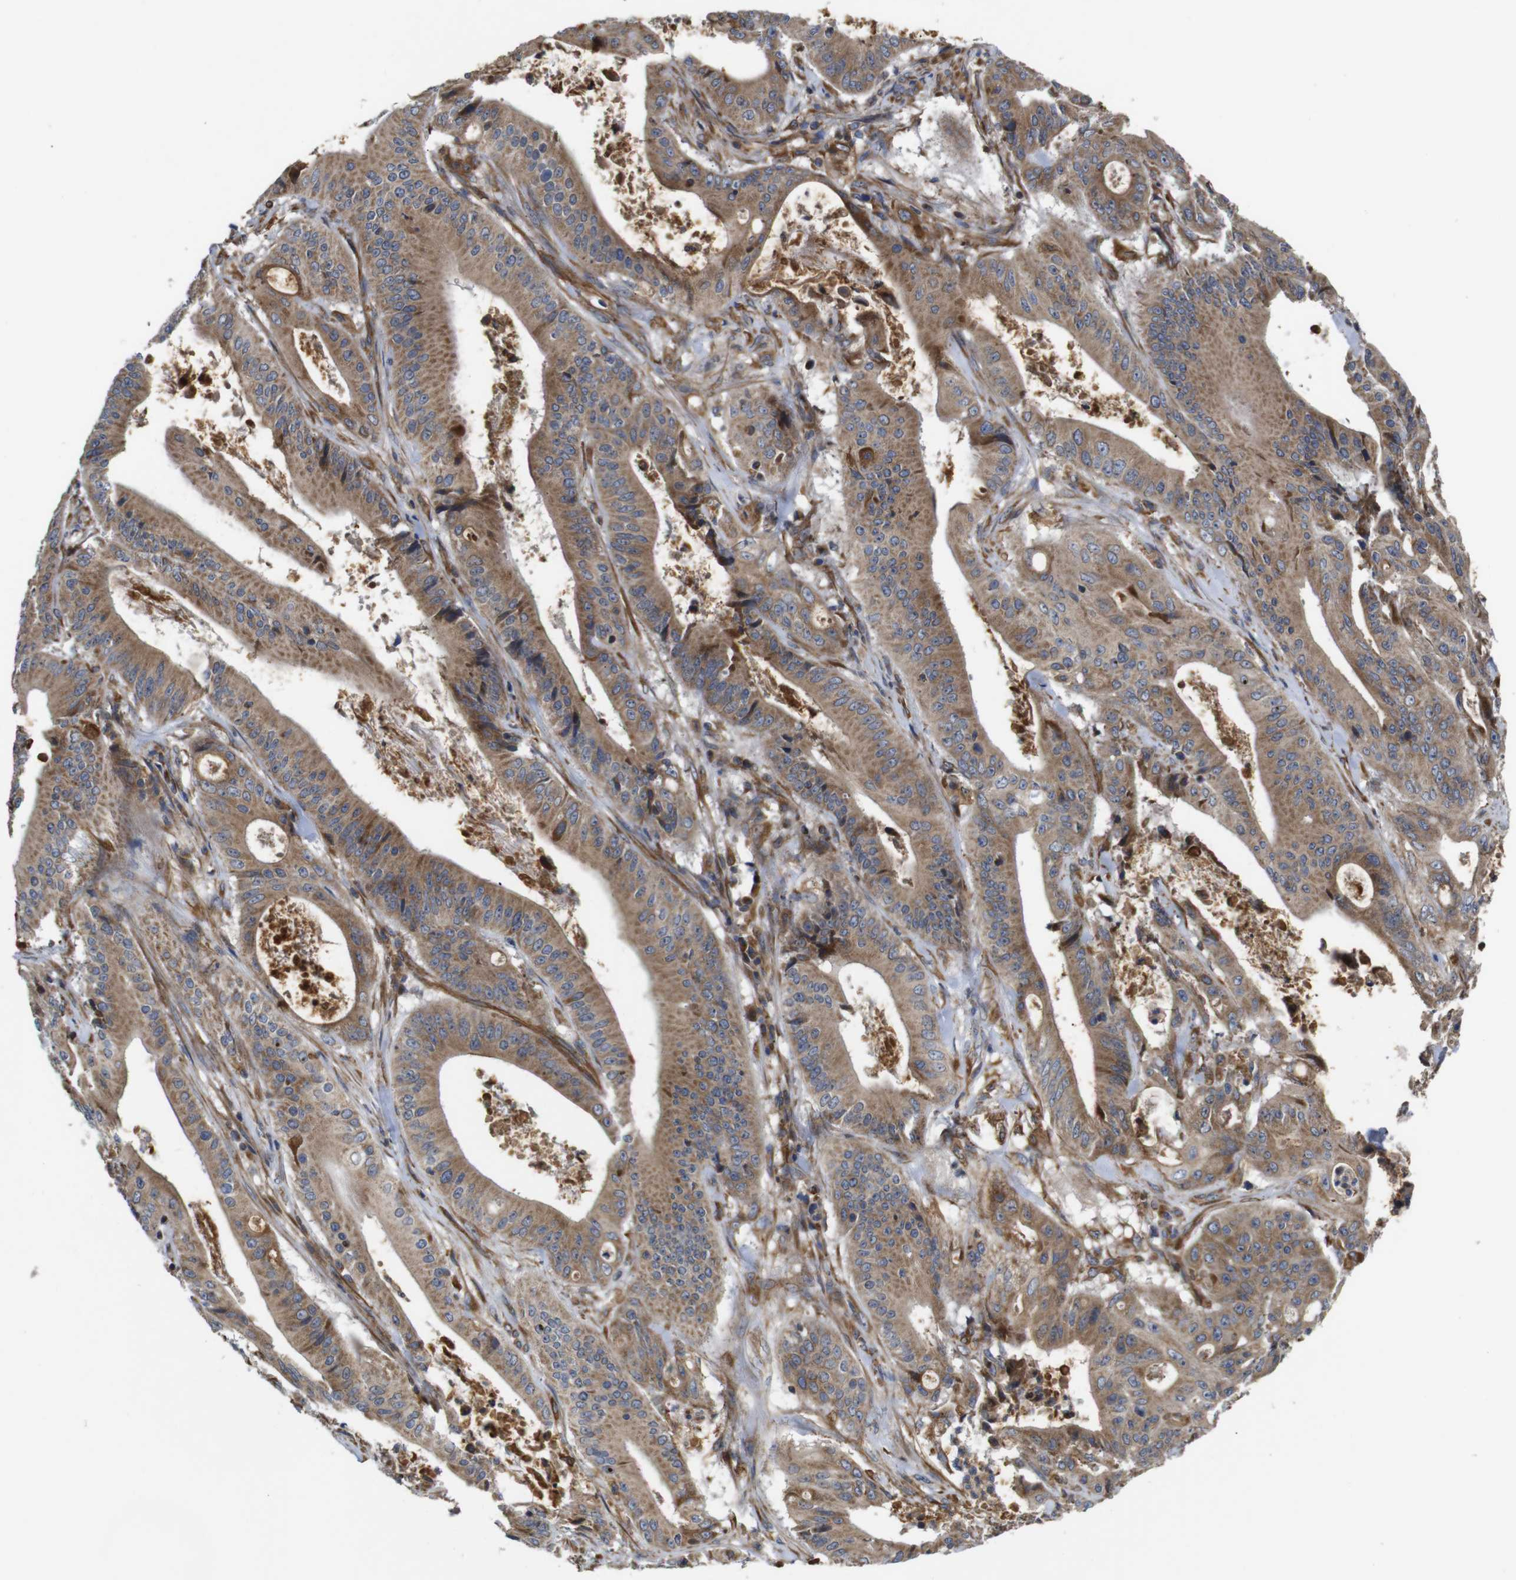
{"staining": {"intensity": "moderate", "quantity": ">75%", "location": "cytoplasmic/membranous"}, "tissue": "pancreatic cancer", "cell_type": "Tumor cells", "image_type": "cancer", "snomed": [{"axis": "morphology", "description": "Normal tissue, NOS"}, {"axis": "topography", "description": "Lymph node"}], "caption": "The histopathology image demonstrates staining of pancreatic cancer, revealing moderate cytoplasmic/membranous protein positivity (brown color) within tumor cells.", "gene": "POMK", "patient": {"sex": "male", "age": 62}}